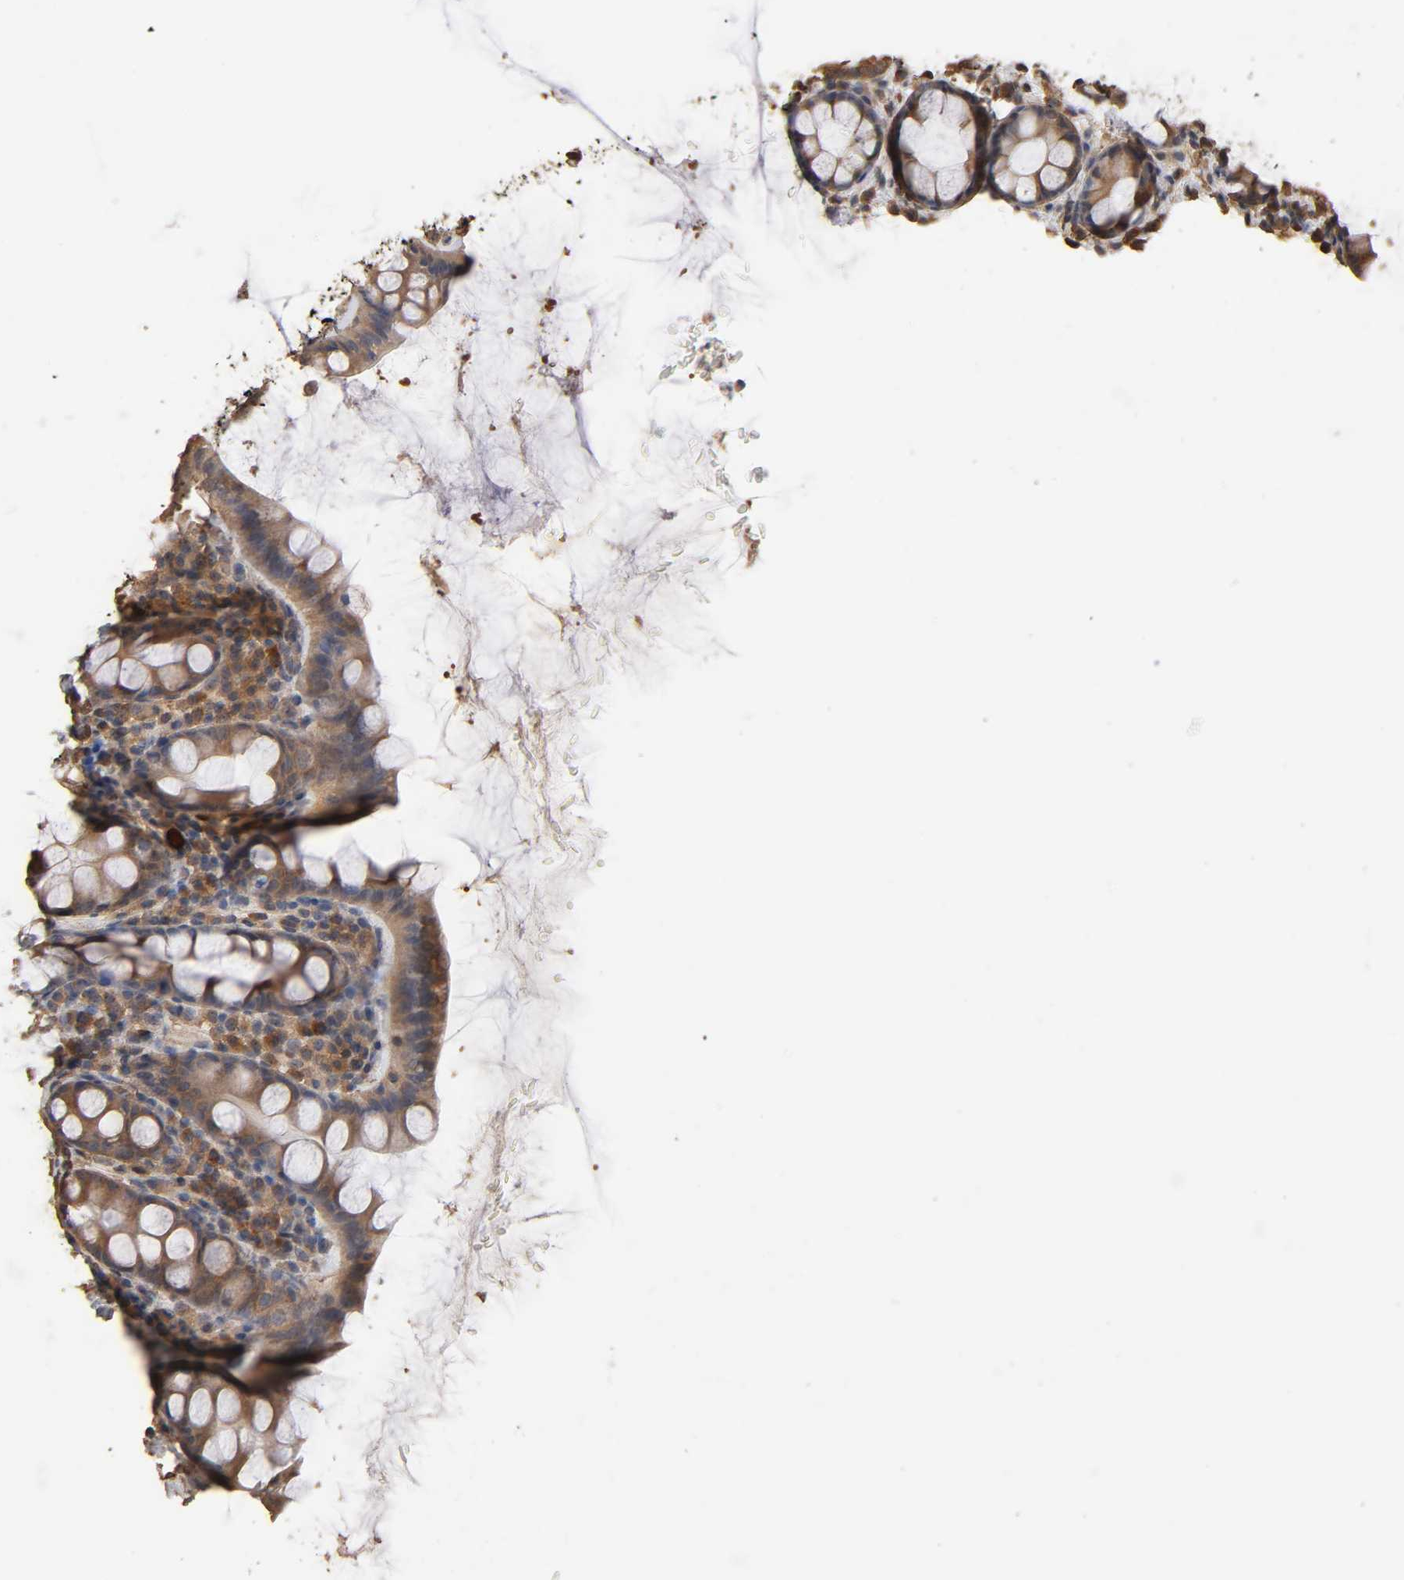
{"staining": {"intensity": "weak", "quantity": ">75%", "location": "cytoplasmic/membranous"}, "tissue": "rectum", "cell_type": "Glandular cells", "image_type": "normal", "snomed": [{"axis": "morphology", "description": "Normal tissue, NOS"}, {"axis": "topography", "description": "Rectum"}], "caption": "This histopathology image shows normal rectum stained with immunohistochemistry (IHC) to label a protein in brown. The cytoplasmic/membranous of glandular cells show weak positivity for the protein. Nuclei are counter-stained blue.", "gene": "ARHGEF7", "patient": {"sex": "male", "age": 92}}